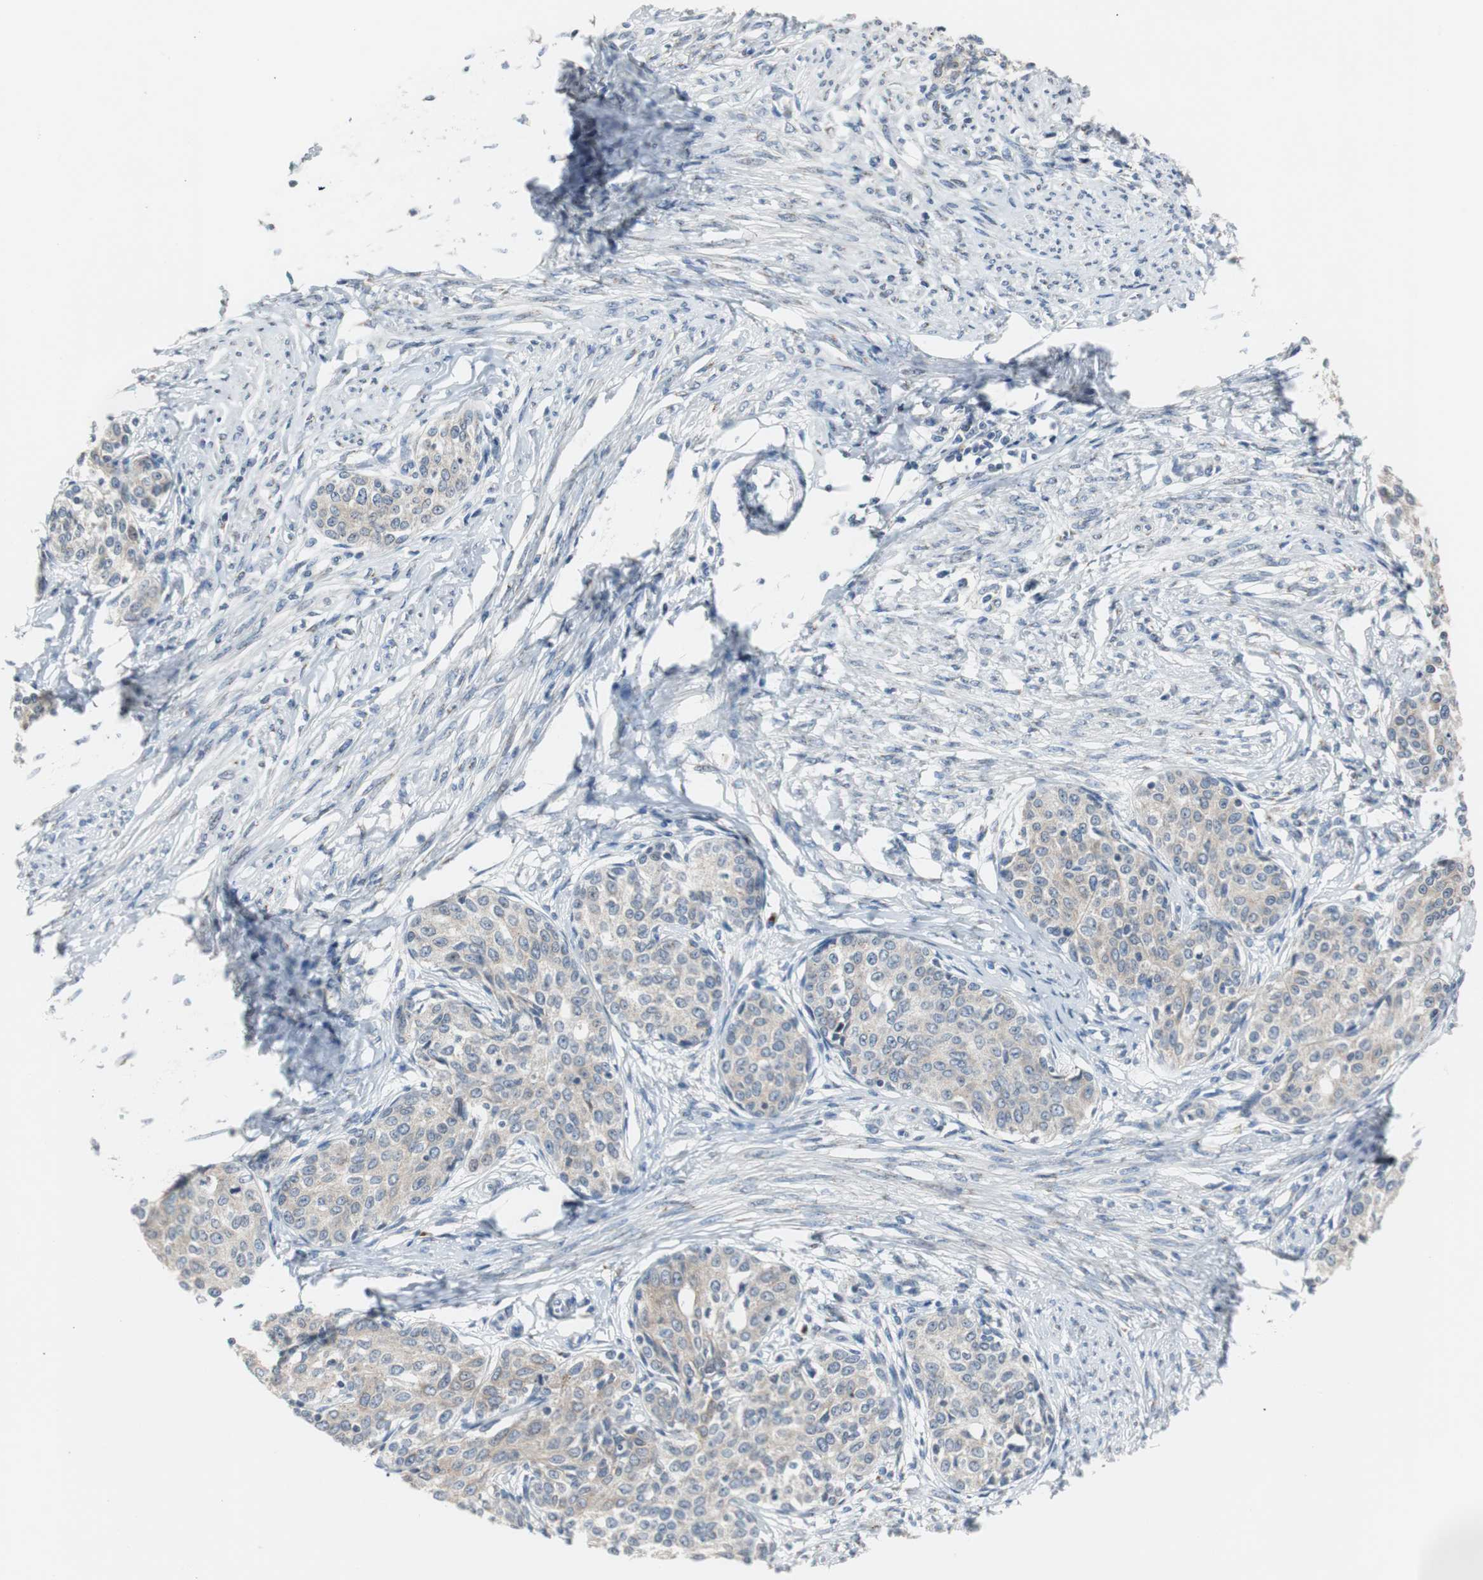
{"staining": {"intensity": "weak", "quantity": ">75%", "location": "cytoplasmic/membranous"}, "tissue": "cervical cancer", "cell_type": "Tumor cells", "image_type": "cancer", "snomed": [{"axis": "morphology", "description": "Squamous cell carcinoma, NOS"}, {"axis": "morphology", "description": "Adenocarcinoma, NOS"}, {"axis": "topography", "description": "Cervix"}], "caption": "Immunohistochemistry (IHC) (DAB) staining of human cervical cancer (squamous cell carcinoma) displays weak cytoplasmic/membranous protein positivity in approximately >75% of tumor cells.", "gene": "SOX30", "patient": {"sex": "female", "age": 52}}